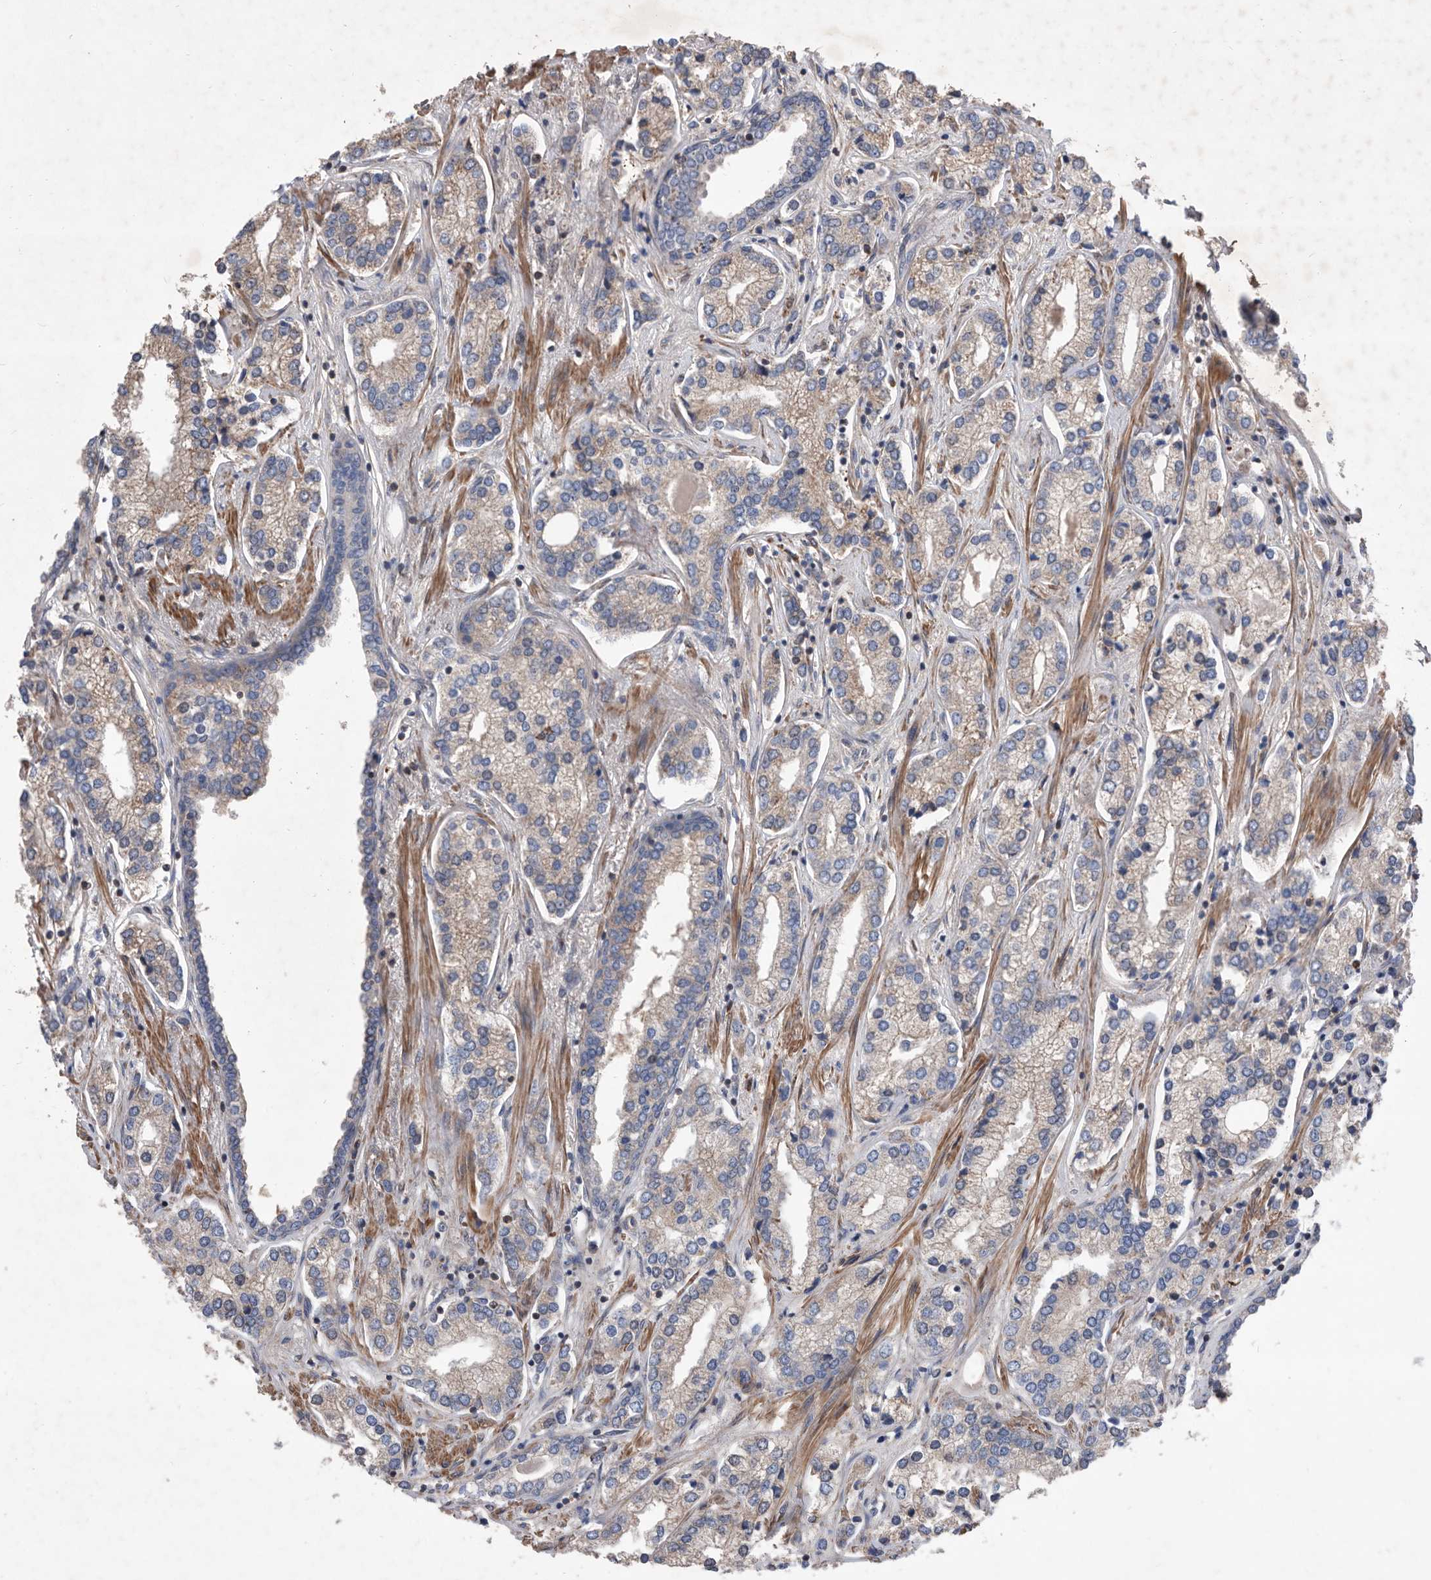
{"staining": {"intensity": "weak", "quantity": ">75%", "location": "cytoplasmic/membranous"}, "tissue": "prostate cancer", "cell_type": "Tumor cells", "image_type": "cancer", "snomed": [{"axis": "morphology", "description": "Adenocarcinoma, High grade"}, {"axis": "topography", "description": "Prostate"}], "caption": "An immunohistochemistry histopathology image of tumor tissue is shown. Protein staining in brown highlights weak cytoplasmic/membranous positivity in prostate adenocarcinoma (high-grade) within tumor cells. (DAB = brown stain, brightfield microscopy at high magnification).", "gene": "ATP13A3", "patient": {"sex": "male", "age": 66}}